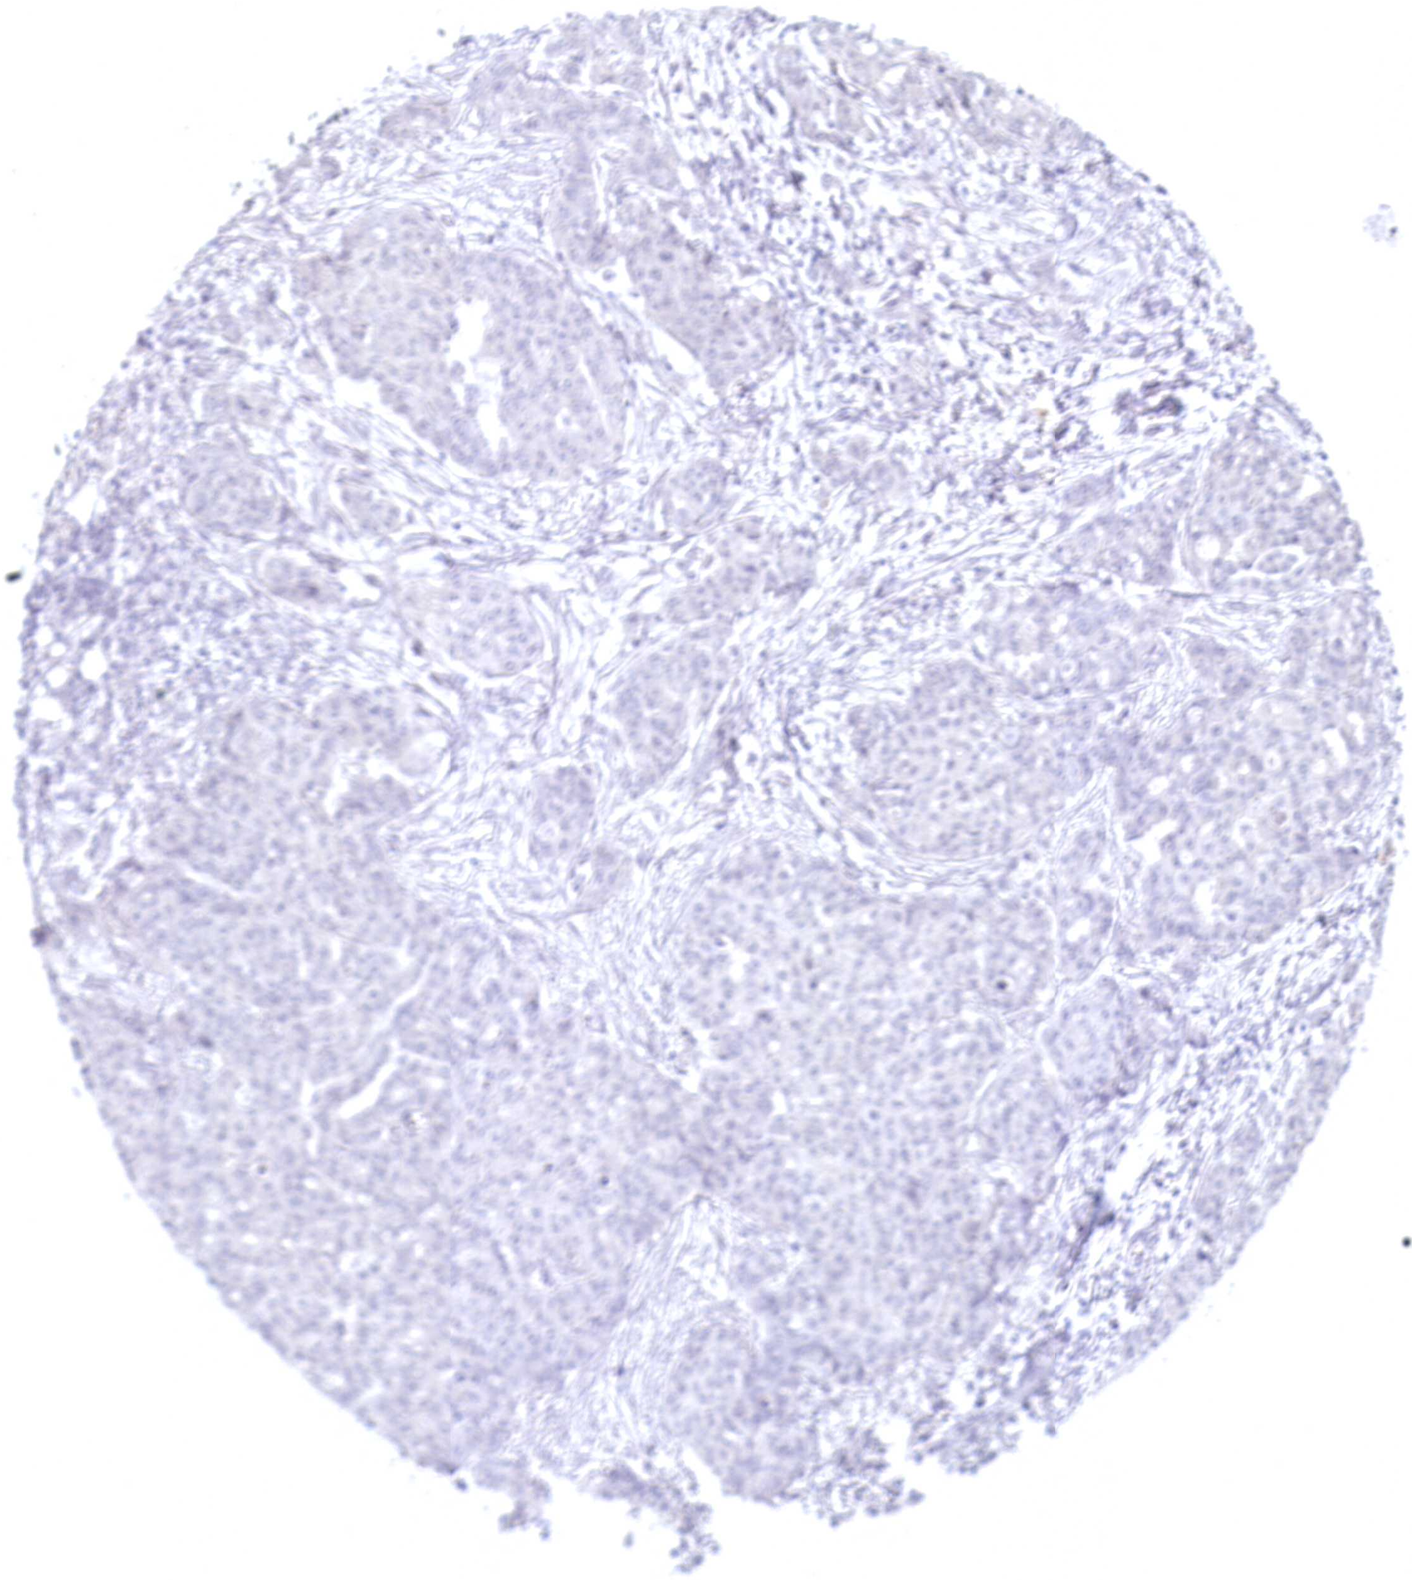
{"staining": {"intensity": "negative", "quantity": "none", "location": "none"}, "tissue": "ovarian cancer", "cell_type": "Tumor cells", "image_type": "cancer", "snomed": [{"axis": "morphology", "description": "Cystadenocarcinoma, serous, NOS"}, {"axis": "topography", "description": "Soft tissue"}, {"axis": "topography", "description": "Ovary"}], "caption": "High power microscopy histopathology image of an immunohistochemistry (IHC) photomicrograph of ovarian cancer, revealing no significant staining in tumor cells.", "gene": "USP11", "patient": {"sex": "female", "age": 57}}